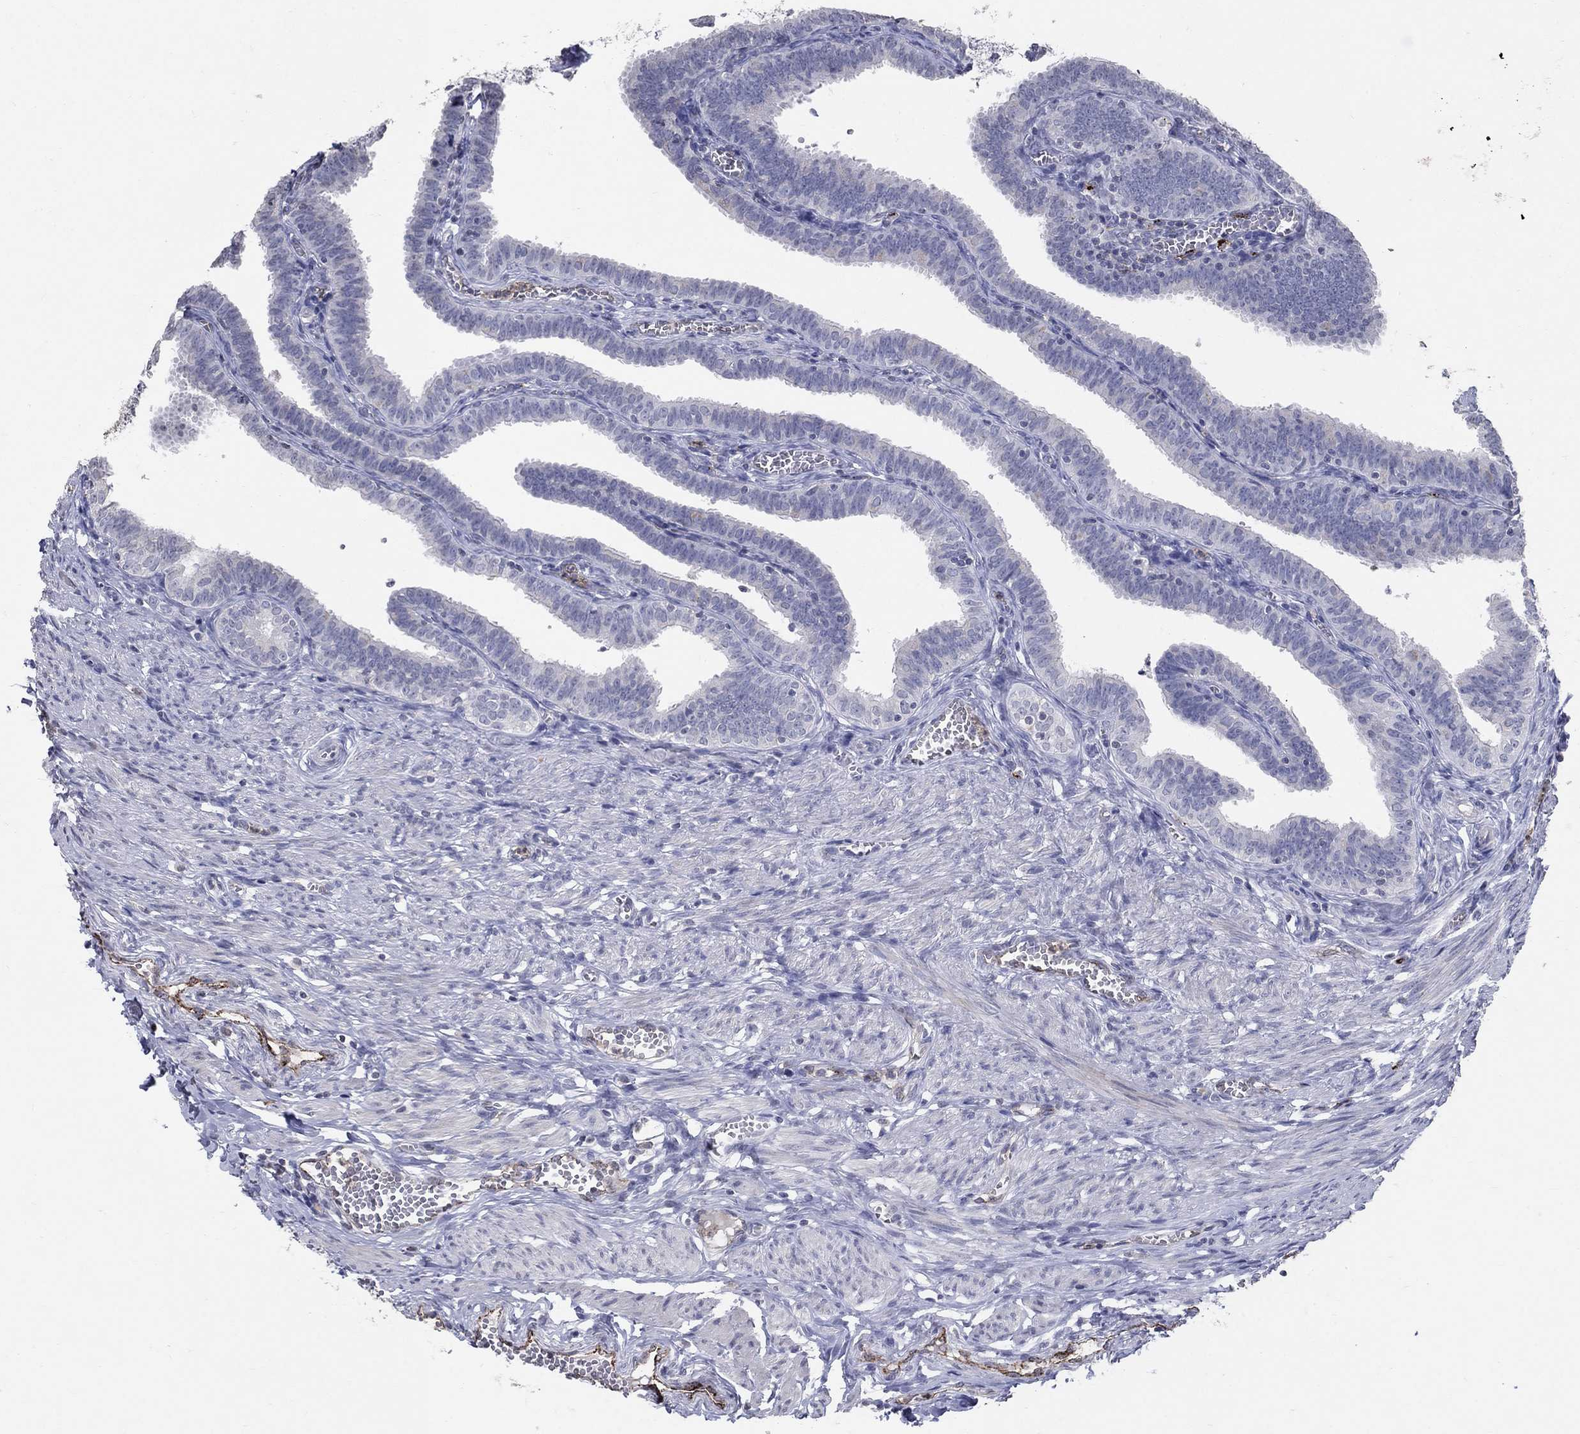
{"staining": {"intensity": "negative", "quantity": "none", "location": "none"}, "tissue": "fallopian tube", "cell_type": "Glandular cells", "image_type": "normal", "snomed": [{"axis": "morphology", "description": "Normal tissue, NOS"}, {"axis": "topography", "description": "Fallopian tube"}], "caption": "The immunohistochemistry histopathology image has no significant staining in glandular cells of fallopian tube.", "gene": "TINAG", "patient": {"sex": "female", "age": 25}}